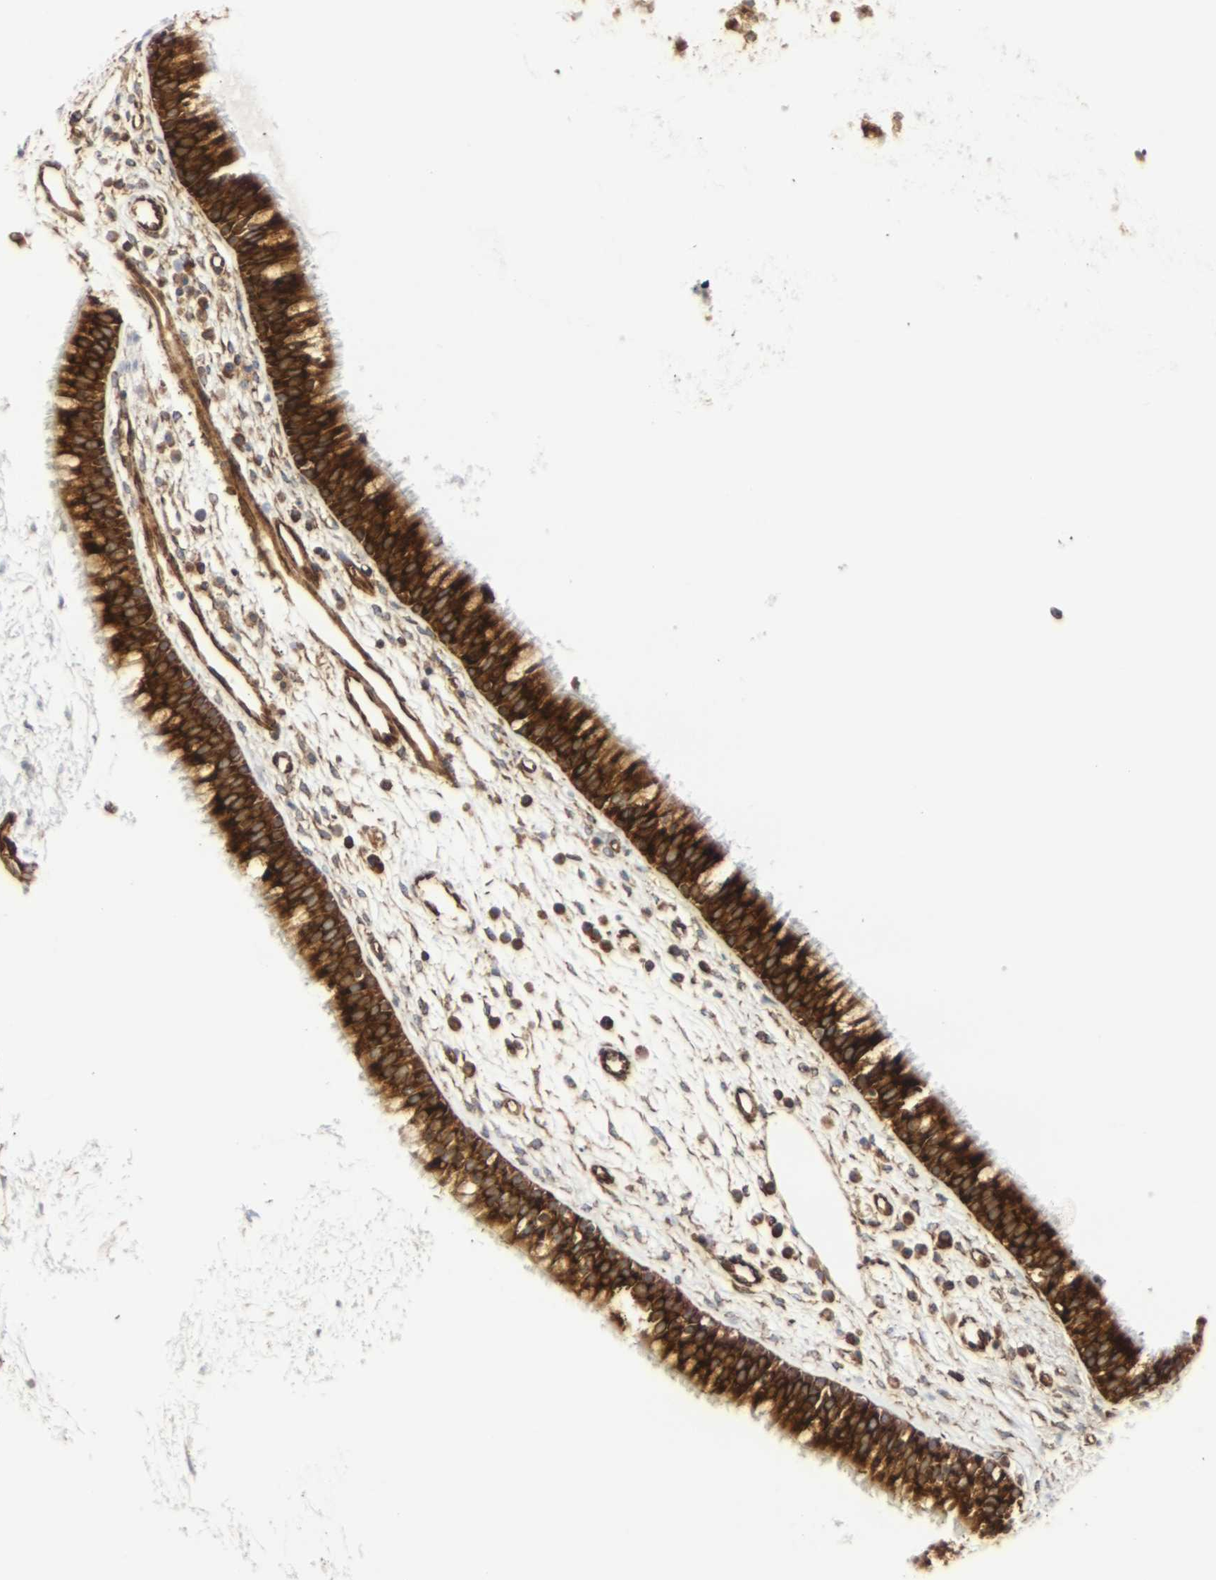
{"staining": {"intensity": "strong", "quantity": ">75%", "location": "cytoplasmic/membranous"}, "tissue": "nasopharynx", "cell_type": "Respiratory epithelial cells", "image_type": "normal", "snomed": [{"axis": "morphology", "description": "Normal tissue, NOS"}, {"axis": "topography", "description": "Nasopharynx"}], "caption": "The immunohistochemical stain shows strong cytoplasmic/membranous expression in respiratory epithelial cells of benign nasopharynx.", "gene": "MARCHF2", "patient": {"sex": "male", "age": 21}}